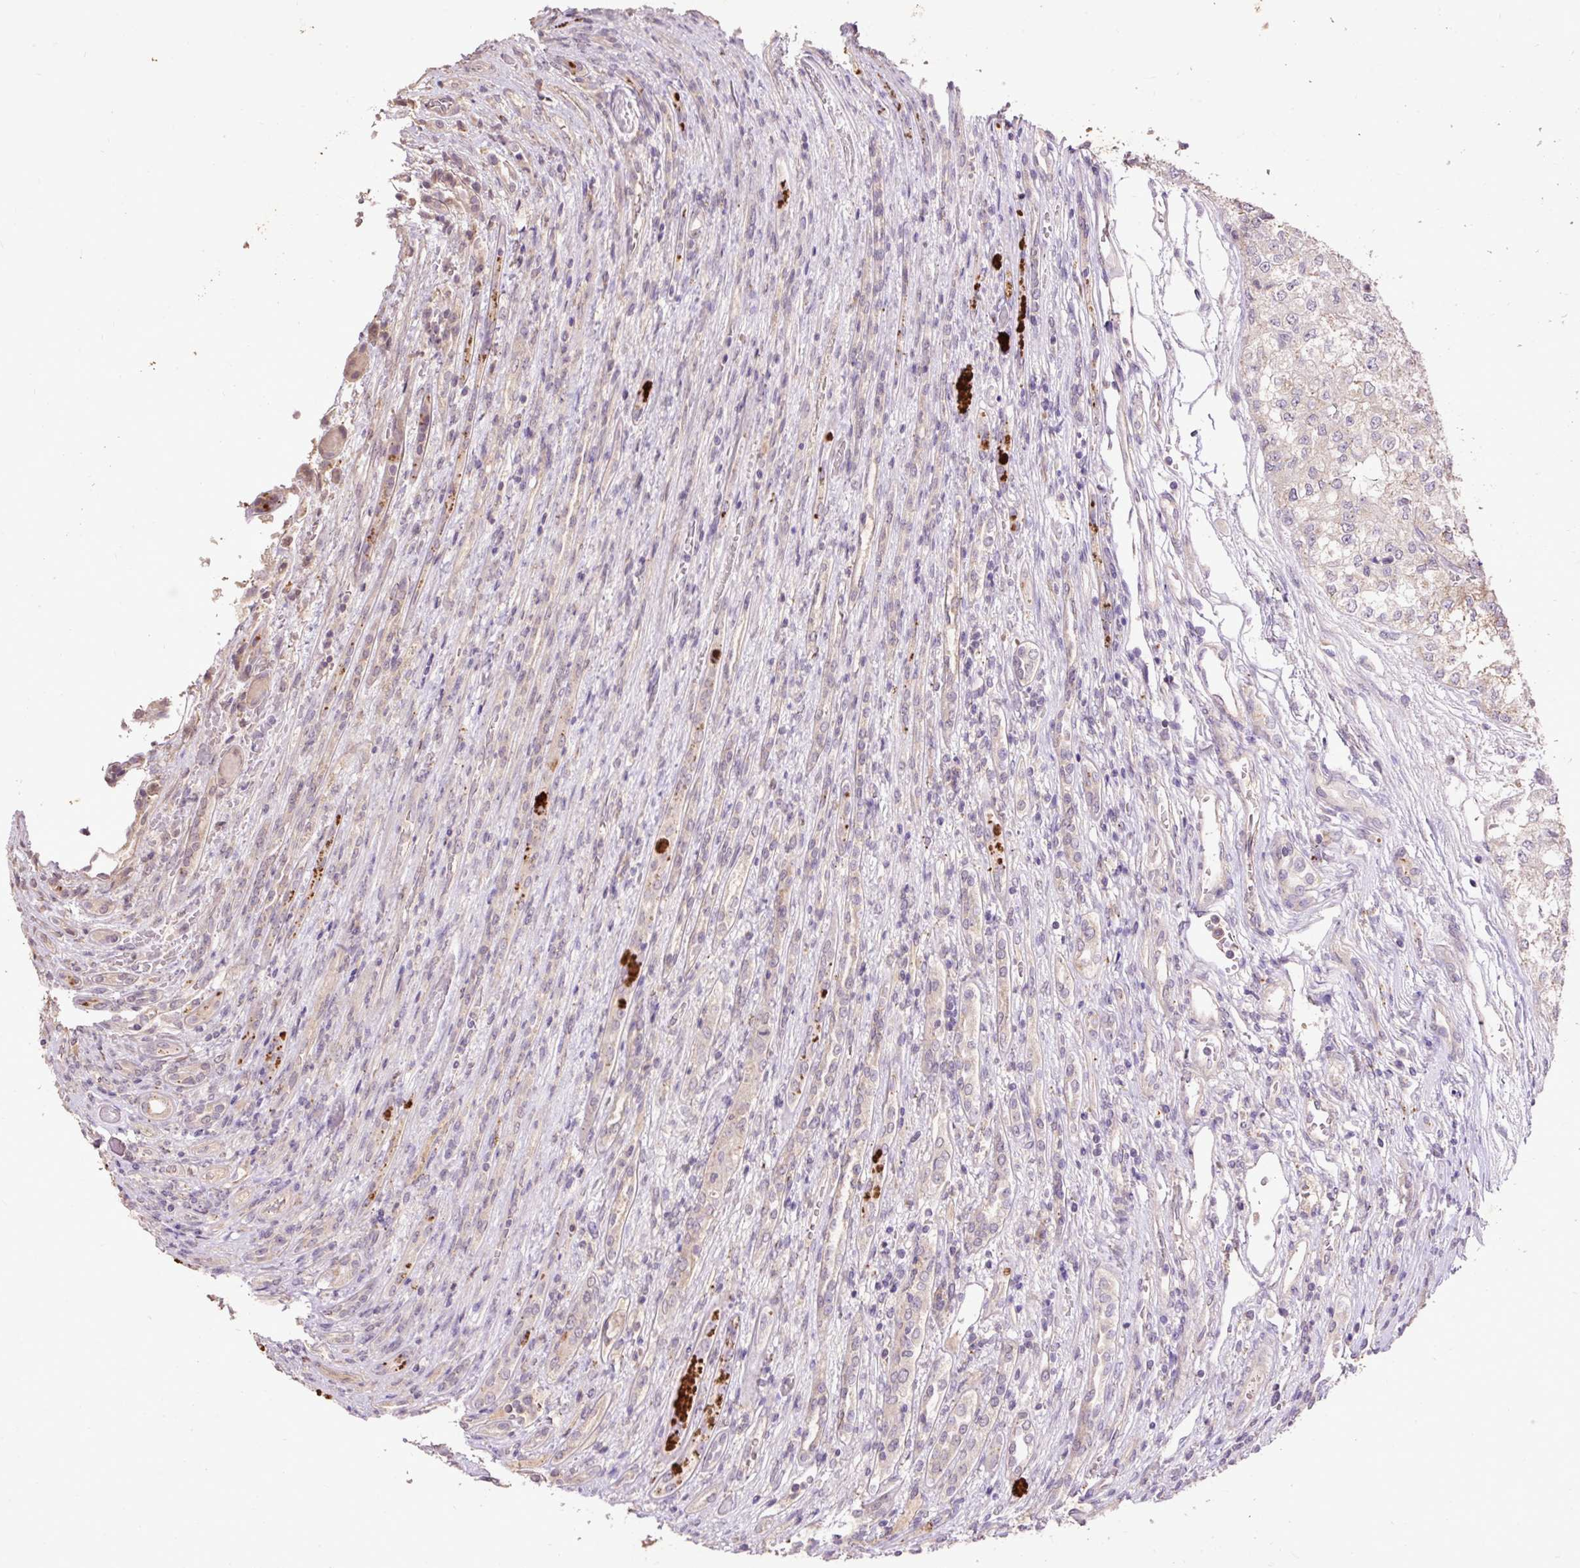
{"staining": {"intensity": "negative", "quantity": "none", "location": "none"}, "tissue": "renal cancer", "cell_type": "Tumor cells", "image_type": "cancer", "snomed": [{"axis": "morphology", "description": "Adenocarcinoma, NOS"}, {"axis": "topography", "description": "Kidney"}], "caption": "Renal cancer was stained to show a protein in brown. There is no significant staining in tumor cells.", "gene": "LRTM2", "patient": {"sex": "female", "age": 54}}